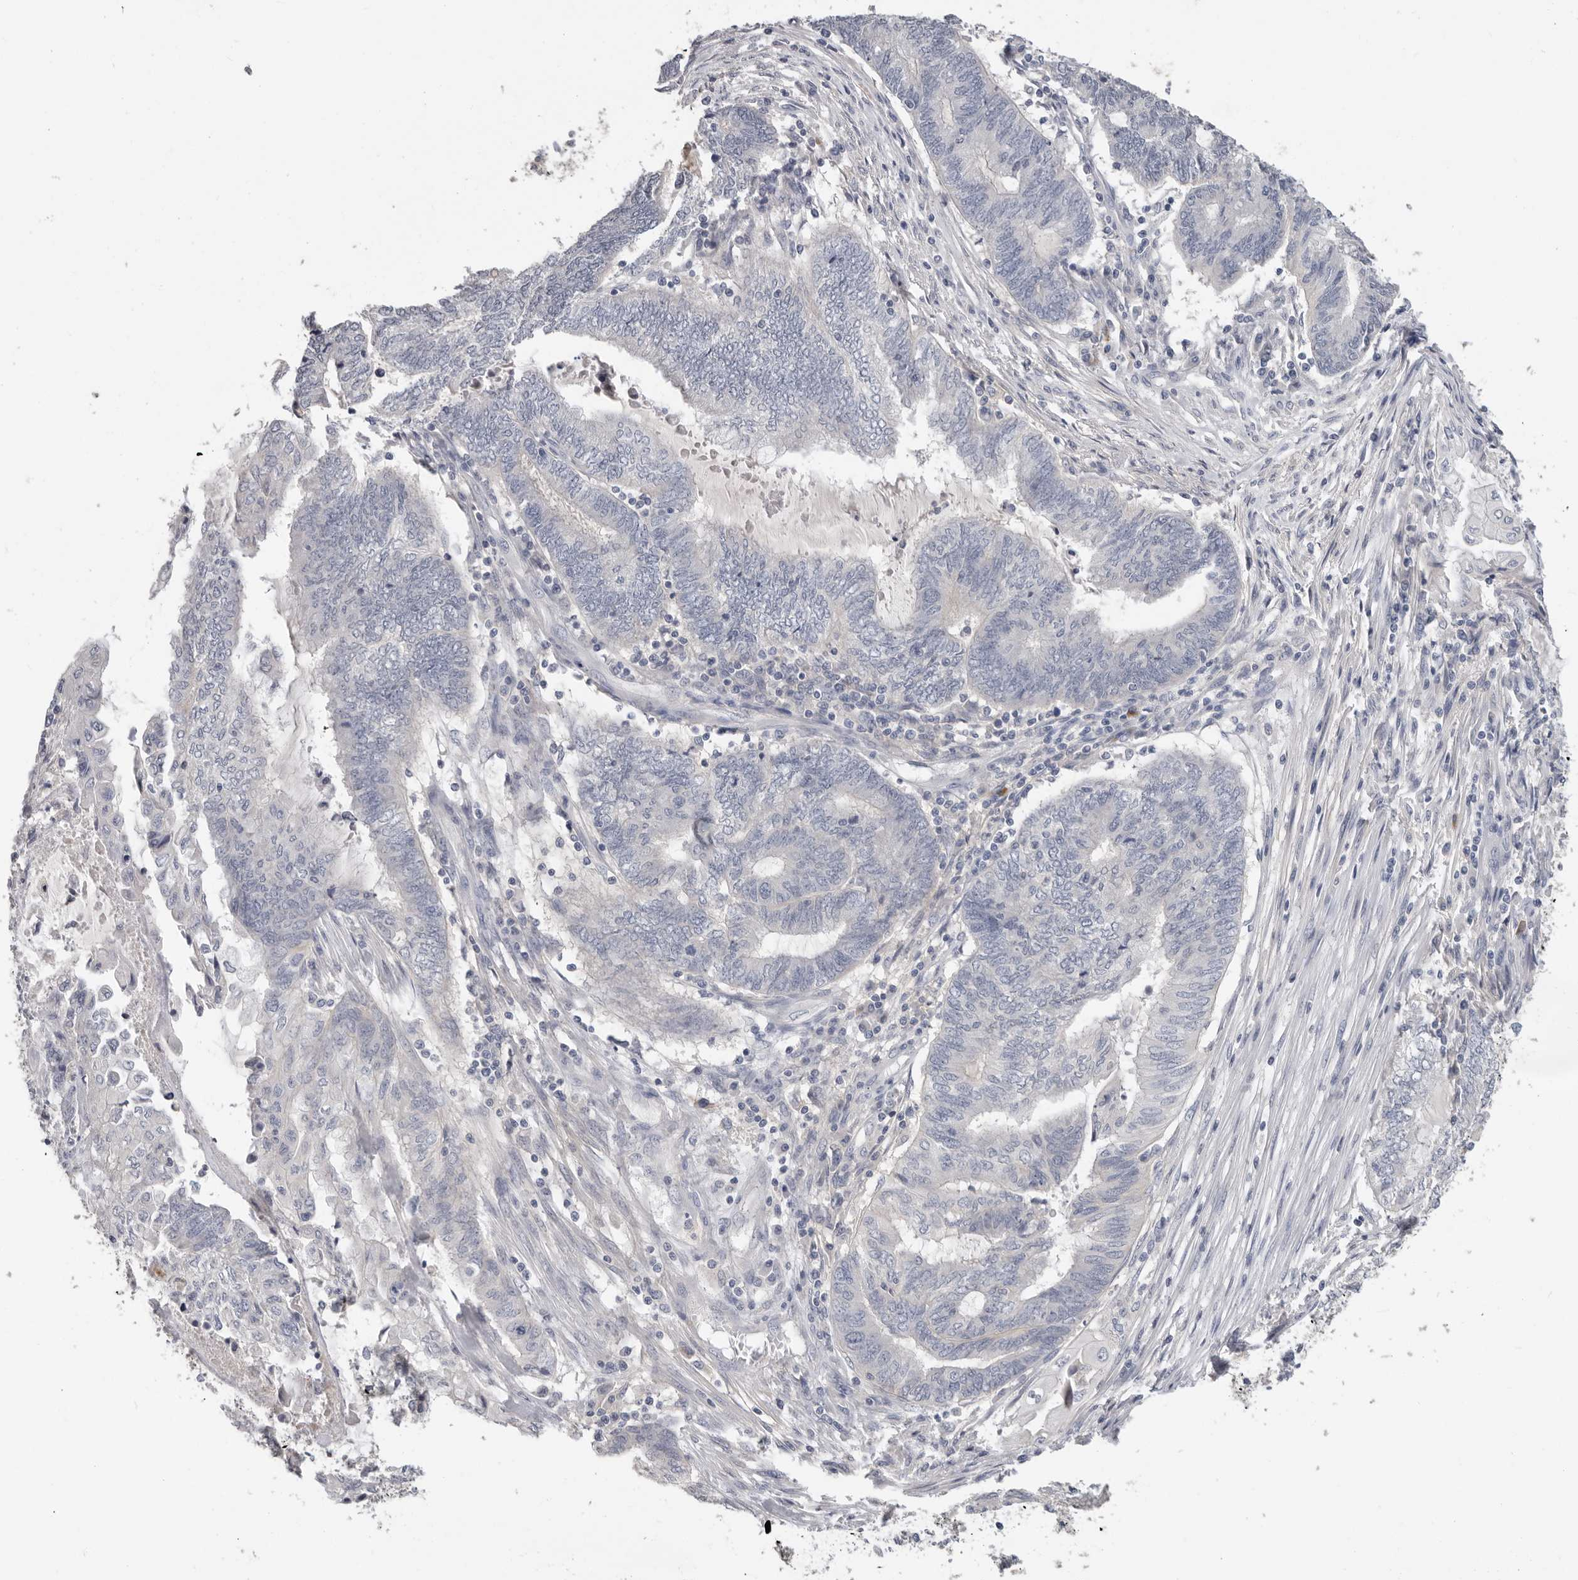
{"staining": {"intensity": "negative", "quantity": "none", "location": "none"}, "tissue": "endometrial cancer", "cell_type": "Tumor cells", "image_type": "cancer", "snomed": [{"axis": "morphology", "description": "Adenocarcinoma, NOS"}, {"axis": "topography", "description": "Uterus"}, {"axis": "topography", "description": "Endometrium"}], "caption": "Tumor cells show no significant staining in adenocarcinoma (endometrial).", "gene": "WDTC1", "patient": {"sex": "female", "age": 70}}